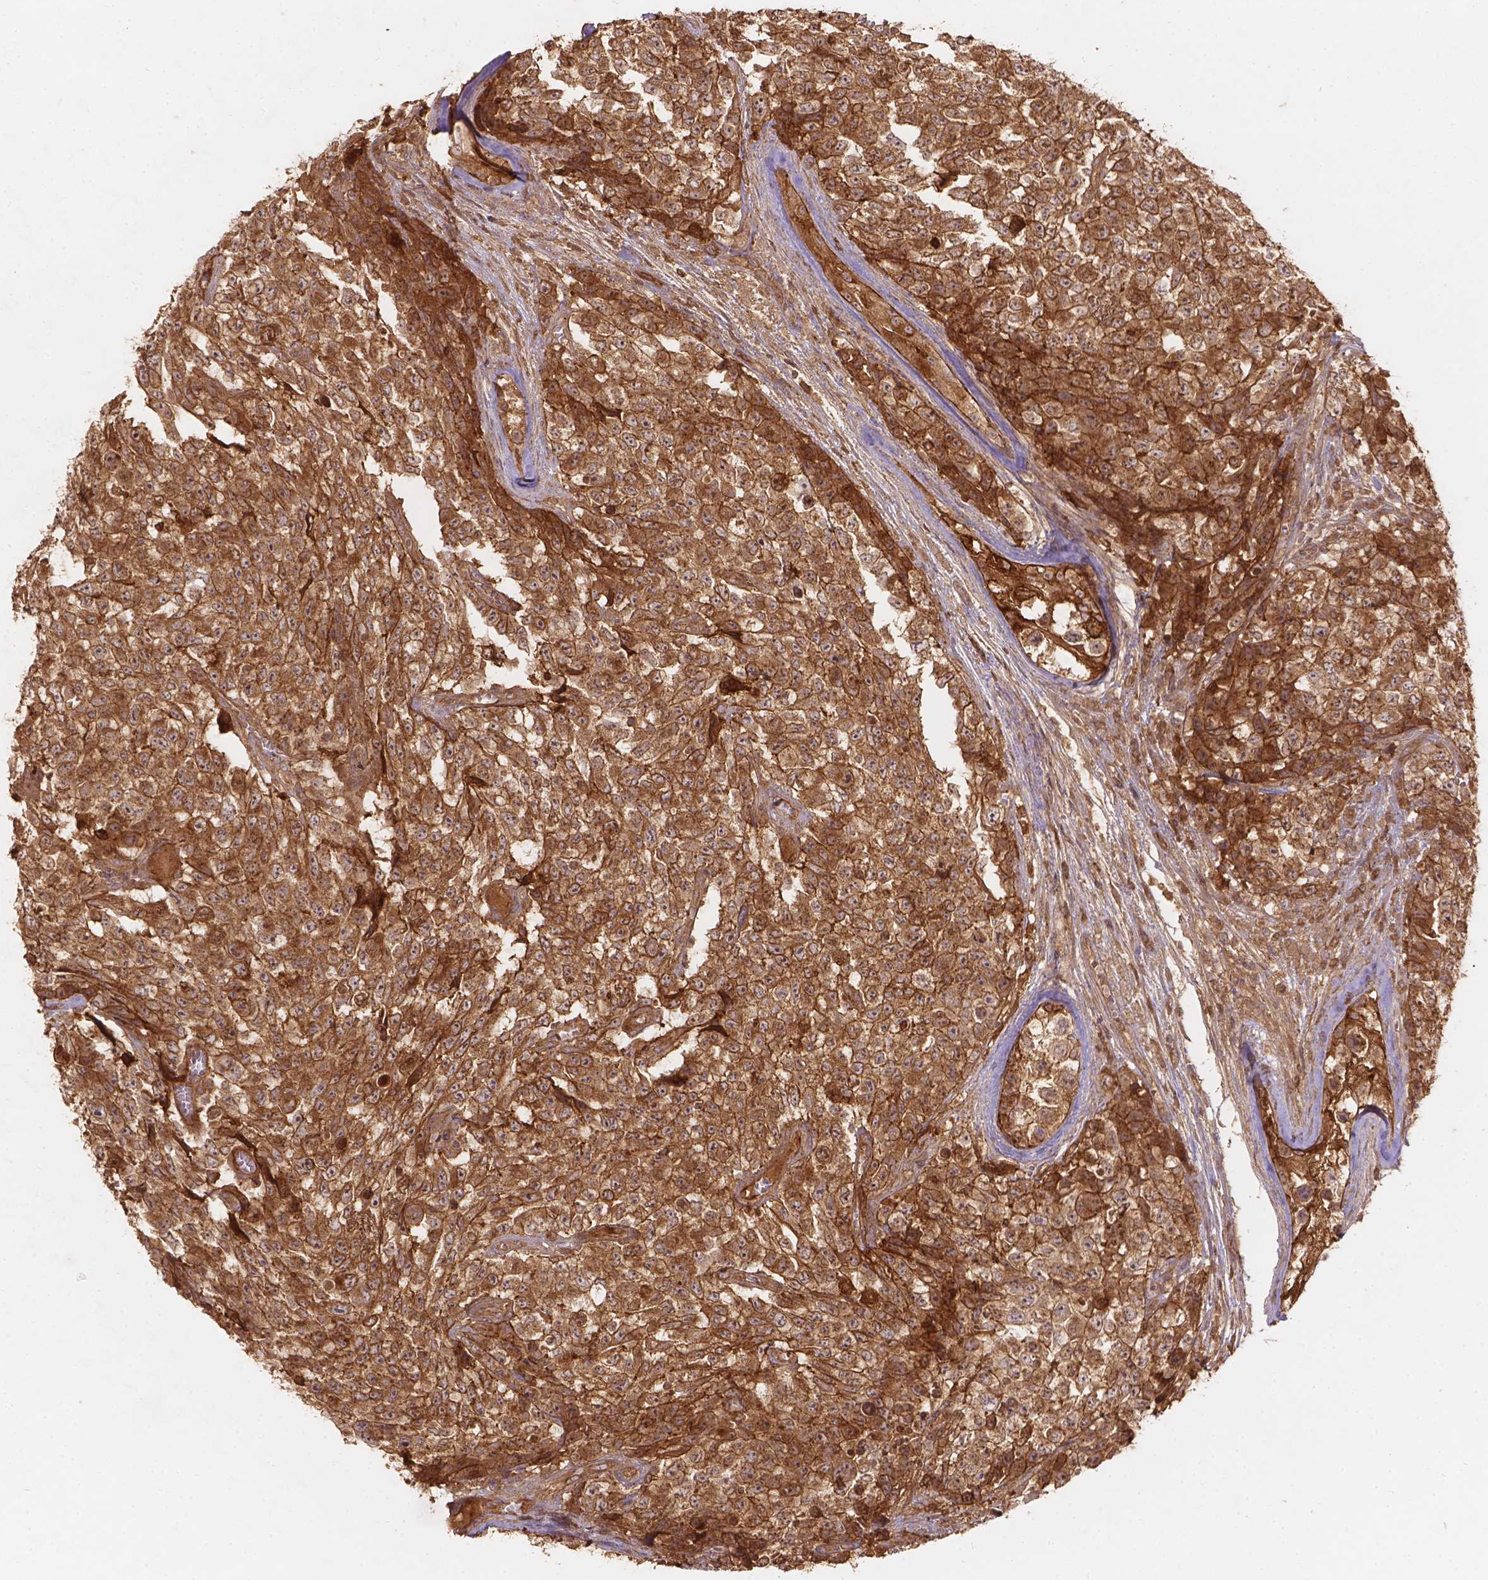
{"staining": {"intensity": "strong", "quantity": ">75%", "location": "cytoplasmic/membranous"}, "tissue": "testis cancer", "cell_type": "Tumor cells", "image_type": "cancer", "snomed": [{"axis": "morphology", "description": "Carcinoma, Embryonal, NOS"}, {"axis": "topography", "description": "Testis"}], "caption": "Strong cytoplasmic/membranous protein staining is seen in approximately >75% of tumor cells in testis cancer.", "gene": "XPR1", "patient": {"sex": "male", "age": 23}}